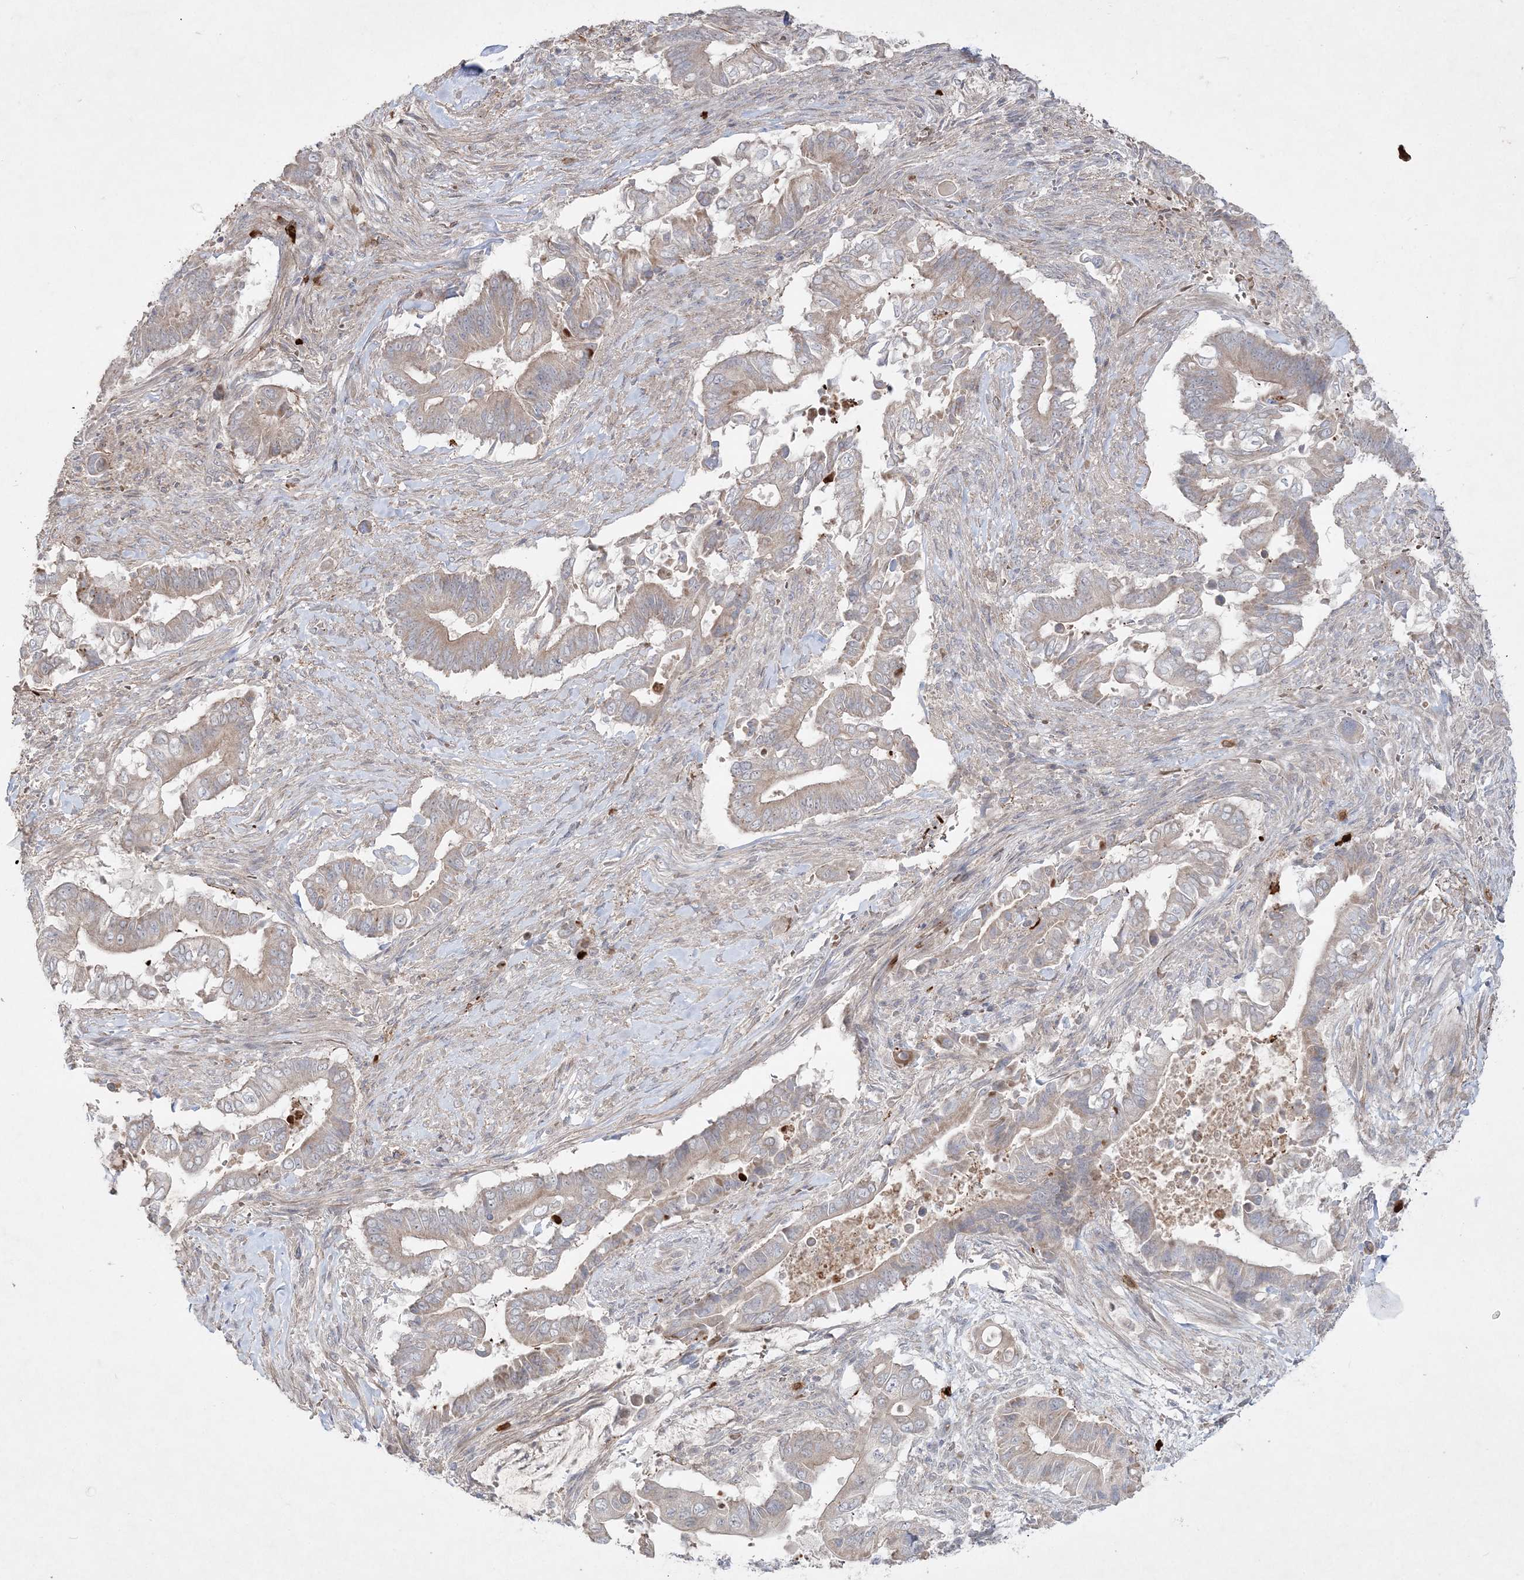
{"staining": {"intensity": "weak", "quantity": "25%-75%", "location": "cytoplasmic/membranous"}, "tissue": "pancreatic cancer", "cell_type": "Tumor cells", "image_type": "cancer", "snomed": [{"axis": "morphology", "description": "Adenocarcinoma, NOS"}, {"axis": "topography", "description": "Pancreas"}], "caption": "This image demonstrates IHC staining of pancreatic cancer (adenocarcinoma), with low weak cytoplasmic/membranous staining in approximately 25%-75% of tumor cells.", "gene": "CLNK", "patient": {"sex": "male", "age": 68}}